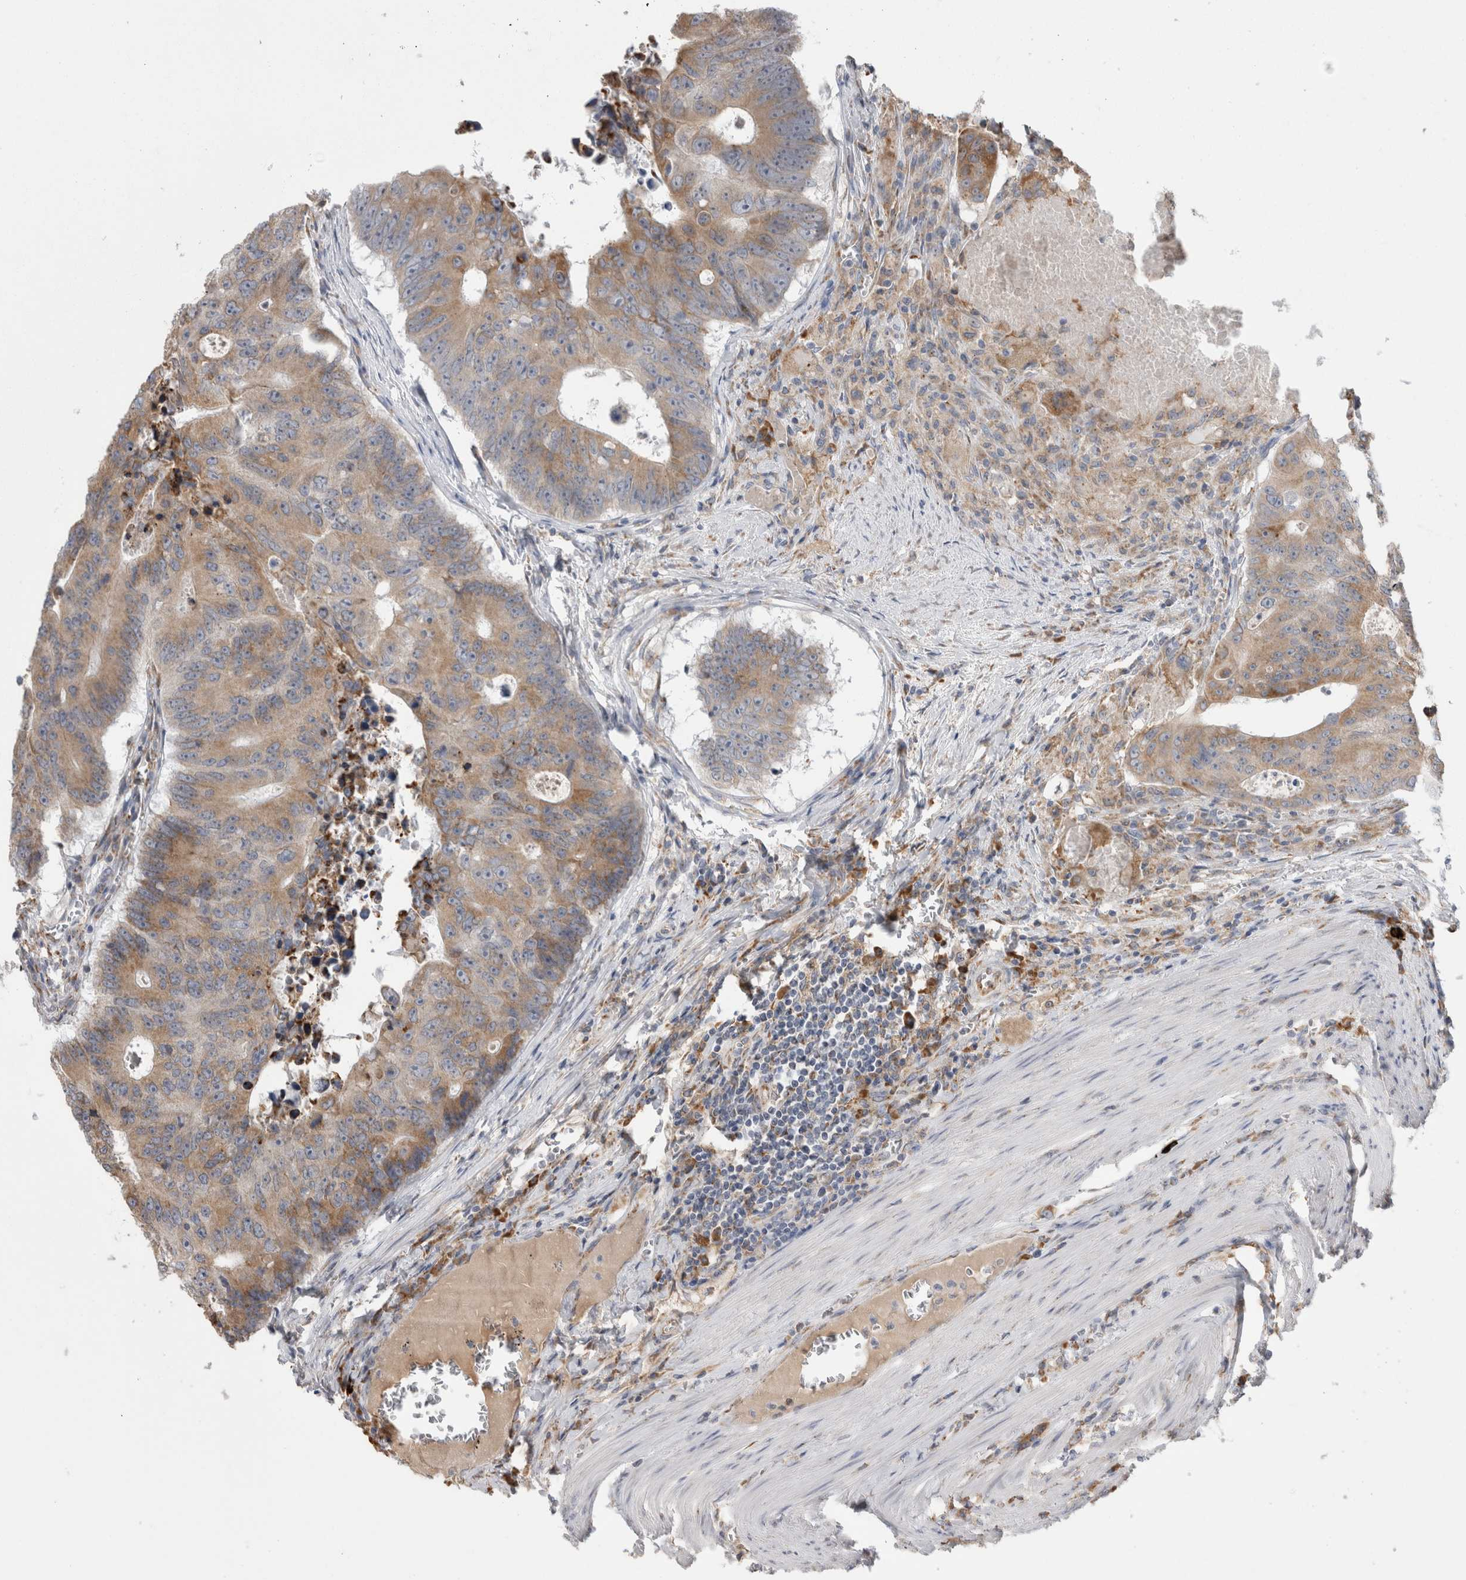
{"staining": {"intensity": "weak", "quantity": ">75%", "location": "cytoplasmic/membranous"}, "tissue": "colorectal cancer", "cell_type": "Tumor cells", "image_type": "cancer", "snomed": [{"axis": "morphology", "description": "Adenocarcinoma, NOS"}, {"axis": "topography", "description": "Colon"}], "caption": "Immunohistochemistry (DAB) staining of human colorectal adenocarcinoma displays weak cytoplasmic/membranous protein staining in about >75% of tumor cells.", "gene": "ZNF341", "patient": {"sex": "male", "age": 87}}